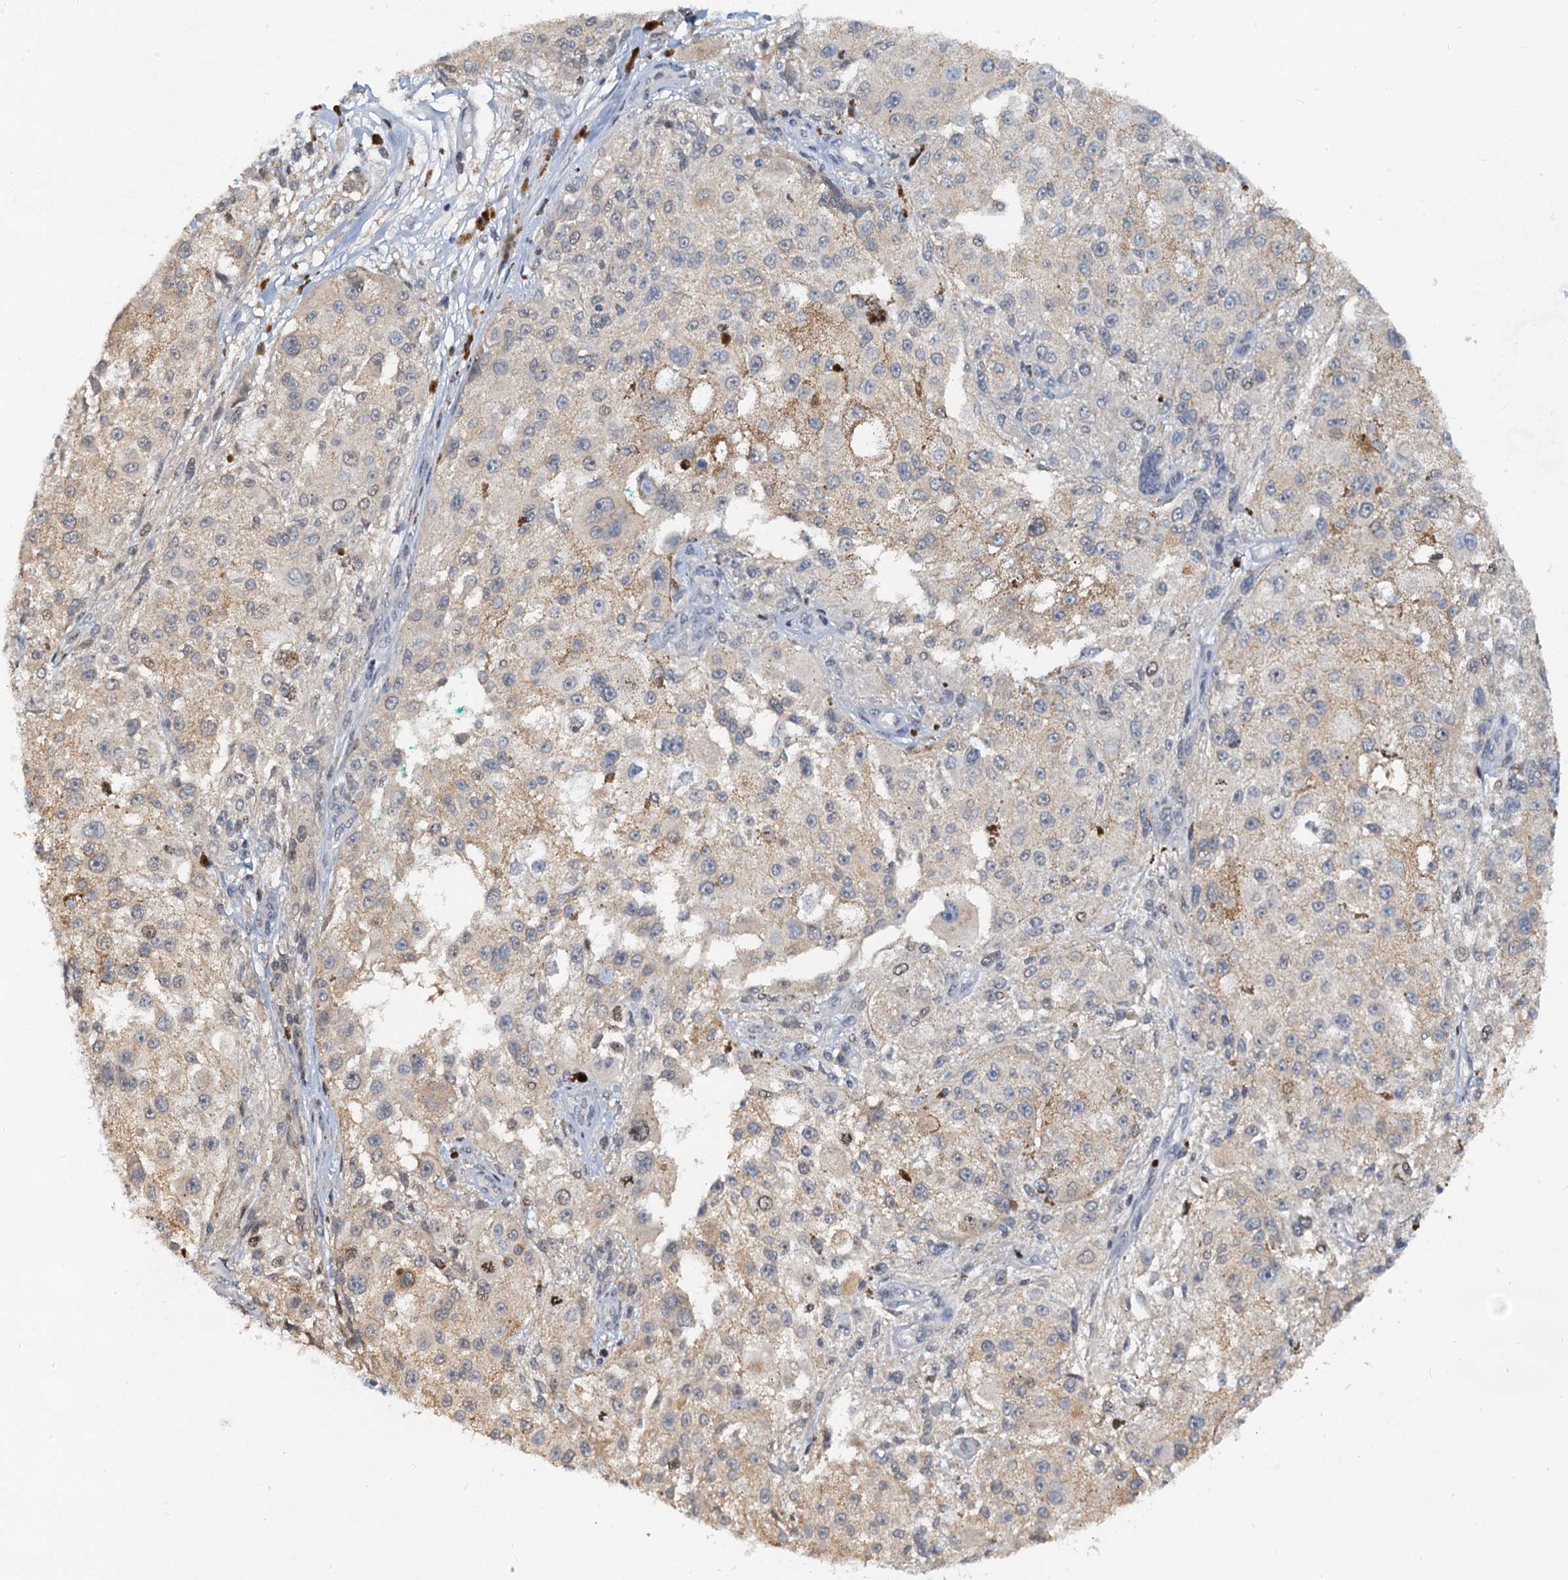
{"staining": {"intensity": "negative", "quantity": "none", "location": "none"}, "tissue": "melanoma", "cell_type": "Tumor cells", "image_type": "cancer", "snomed": [{"axis": "morphology", "description": "Necrosis, NOS"}, {"axis": "morphology", "description": "Malignant melanoma, NOS"}, {"axis": "topography", "description": "Skin"}], "caption": "There is no significant expression in tumor cells of malignant melanoma.", "gene": "PTGES3", "patient": {"sex": "female", "age": 87}}